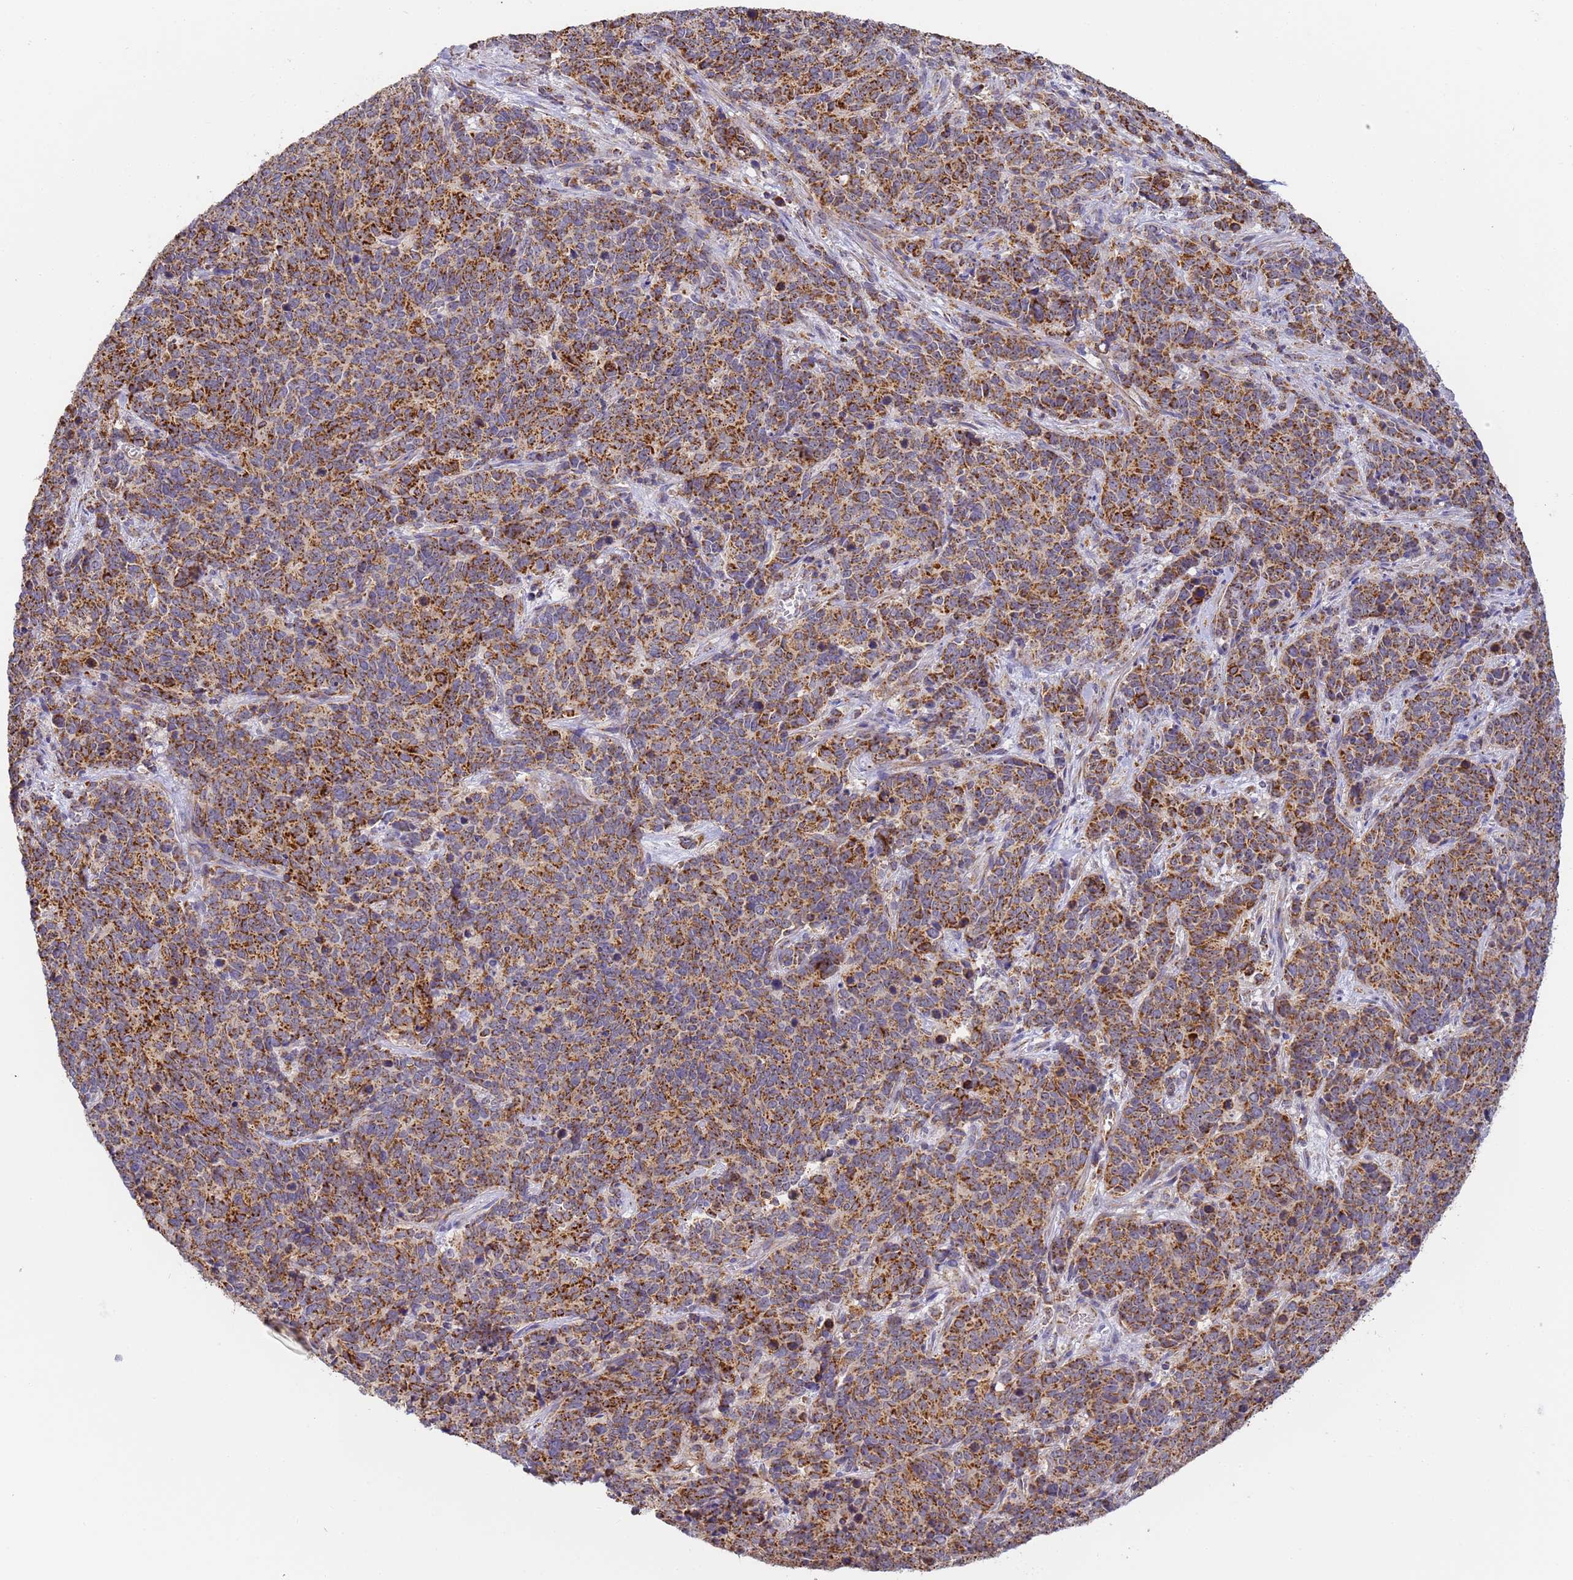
{"staining": {"intensity": "strong", "quantity": ">75%", "location": "cytoplasmic/membranous"}, "tissue": "cervical cancer", "cell_type": "Tumor cells", "image_type": "cancer", "snomed": [{"axis": "morphology", "description": "Squamous cell carcinoma, NOS"}, {"axis": "topography", "description": "Cervix"}], "caption": "This is a photomicrograph of IHC staining of cervical squamous cell carcinoma, which shows strong positivity in the cytoplasmic/membranous of tumor cells.", "gene": "FRG2C", "patient": {"sex": "female", "age": 60}}